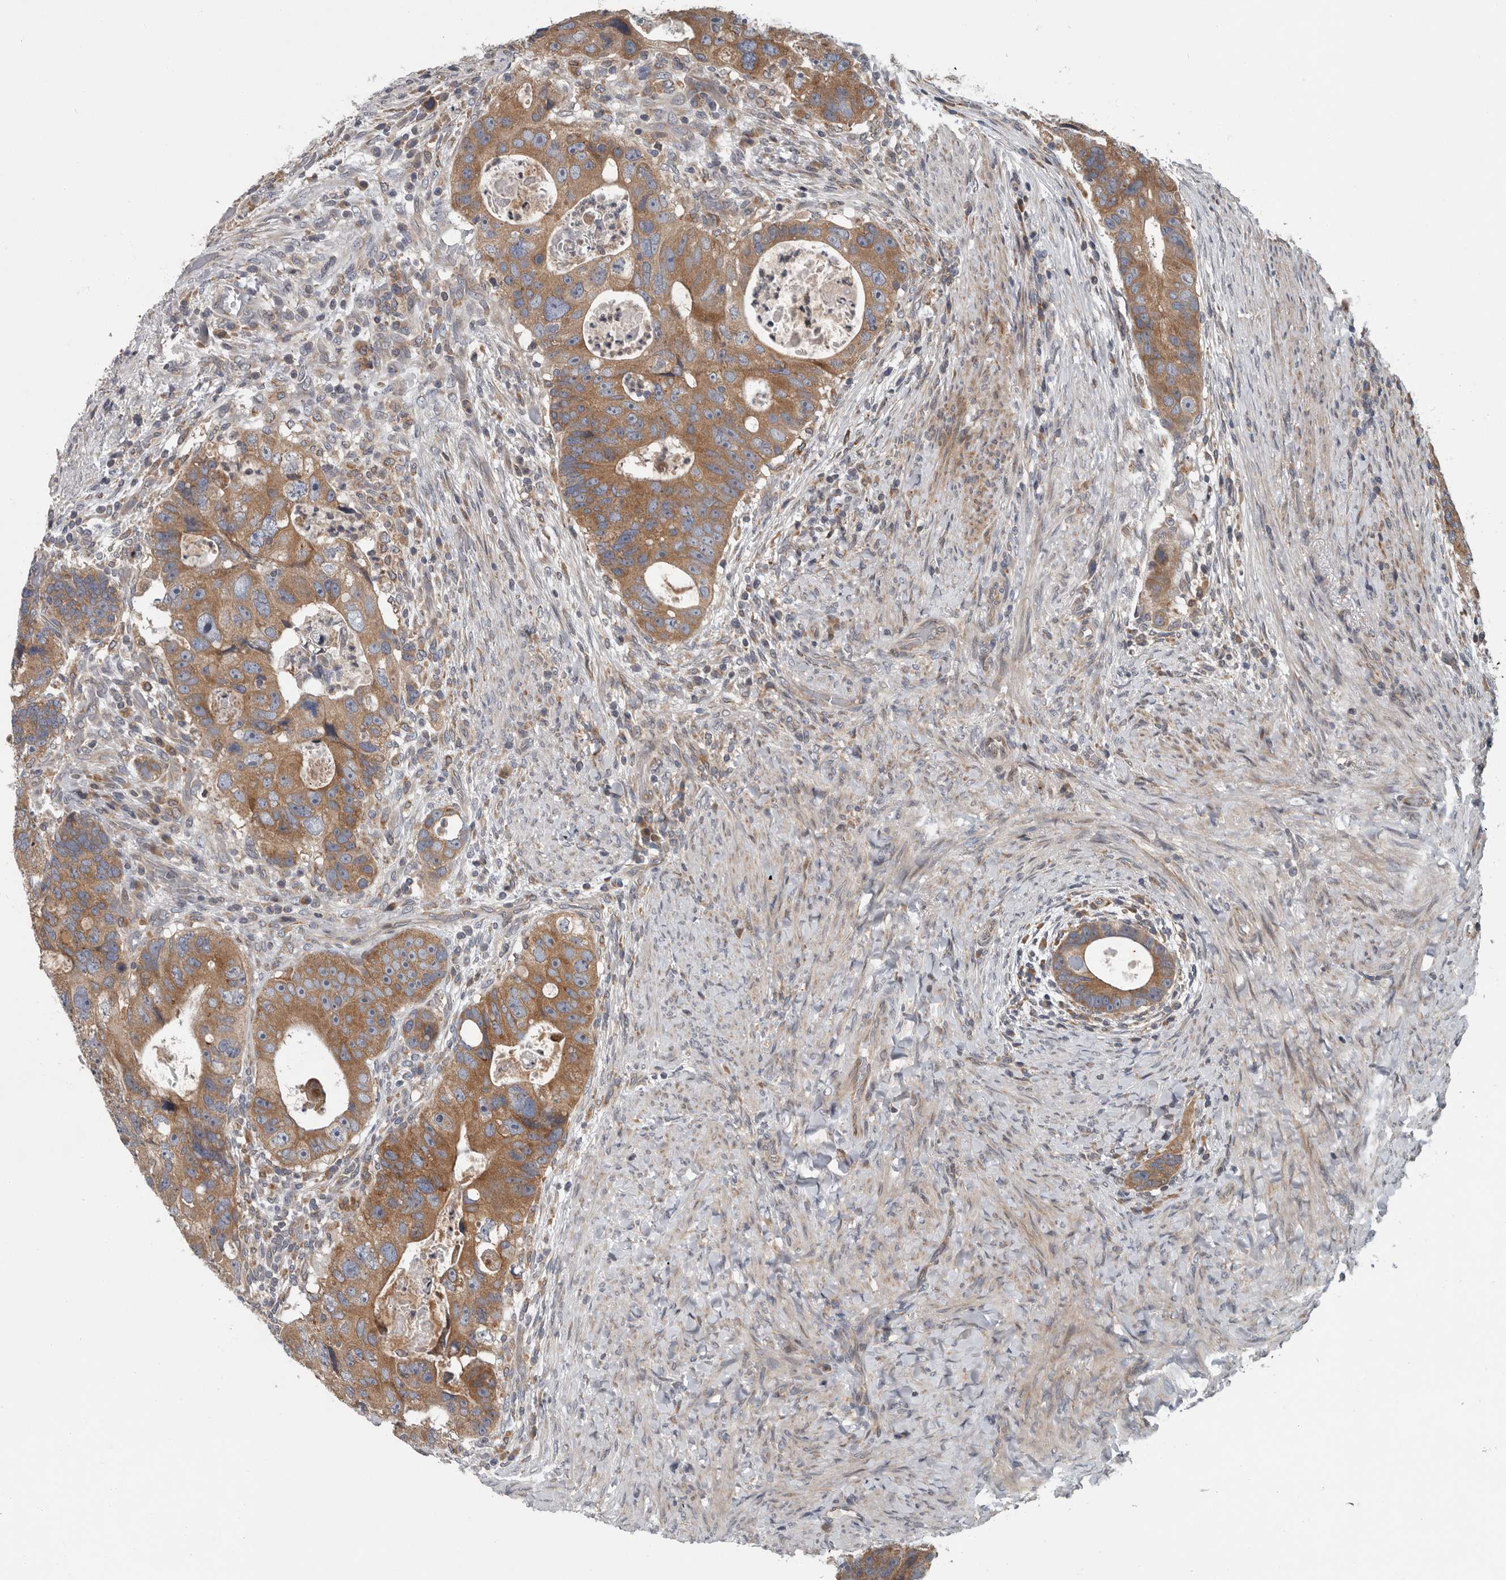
{"staining": {"intensity": "moderate", "quantity": ">75%", "location": "cytoplasmic/membranous"}, "tissue": "colorectal cancer", "cell_type": "Tumor cells", "image_type": "cancer", "snomed": [{"axis": "morphology", "description": "Adenocarcinoma, NOS"}, {"axis": "topography", "description": "Rectum"}], "caption": "Immunohistochemistry of human adenocarcinoma (colorectal) reveals medium levels of moderate cytoplasmic/membranous positivity in approximately >75% of tumor cells. Immunohistochemistry (ihc) stains the protein of interest in brown and the nuclei are stained blue.", "gene": "TMEM199", "patient": {"sex": "male", "age": 59}}